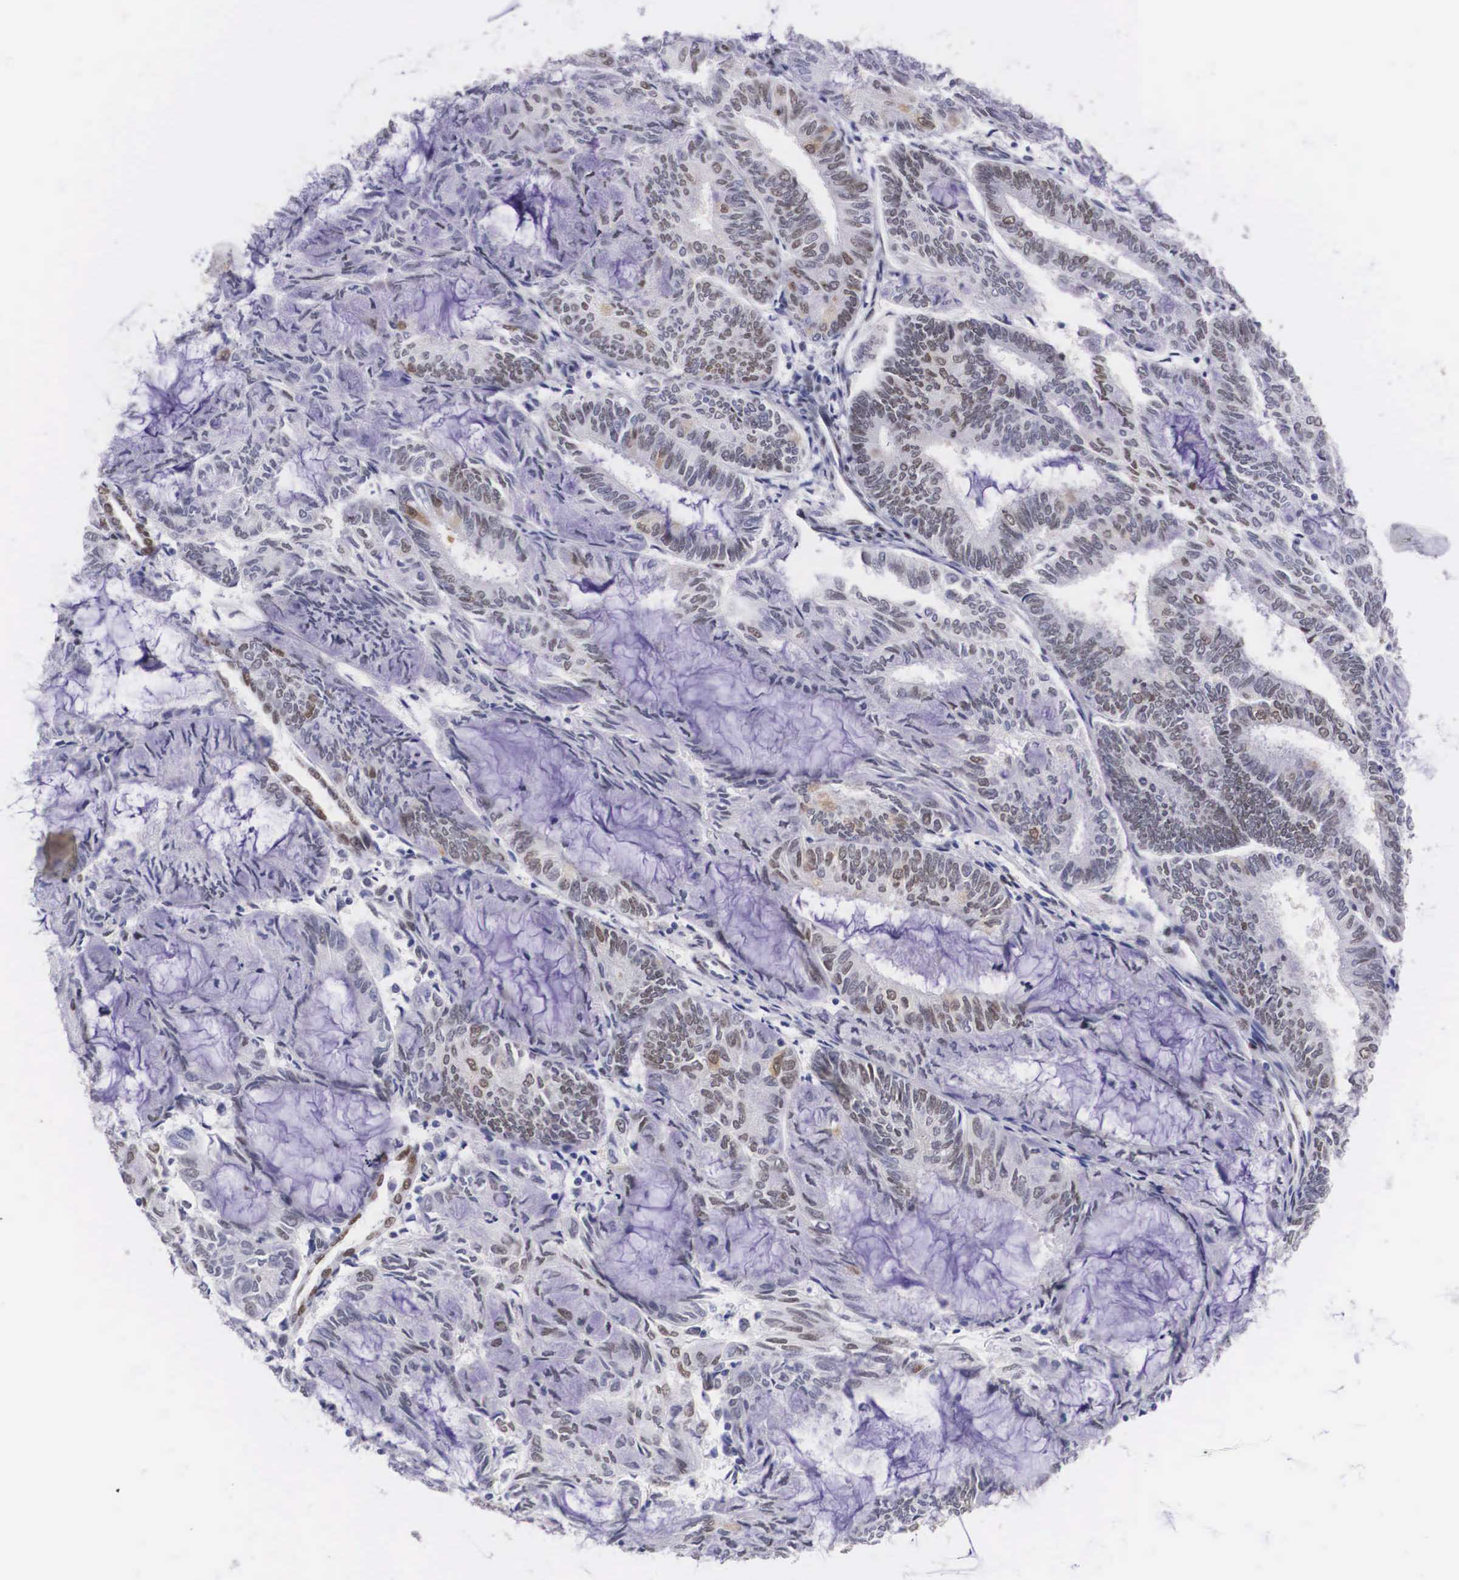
{"staining": {"intensity": "weak", "quantity": "25%-75%", "location": "nuclear"}, "tissue": "endometrial cancer", "cell_type": "Tumor cells", "image_type": "cancer", "snomed": [{"axis": "morphology", "description": "Adenocarcinoma, NOS"}, {"axis": "topography", "description": "Endometrium"}], "caption": "Immunohistochemistry (IHC) (DAB) staining of endometrial cancer displays weak nuclear protein expression in approximately 25%-75% of tumor cells.", "gene": "KHDRBS3", "patient": {"sex": "female", "age": 59}}